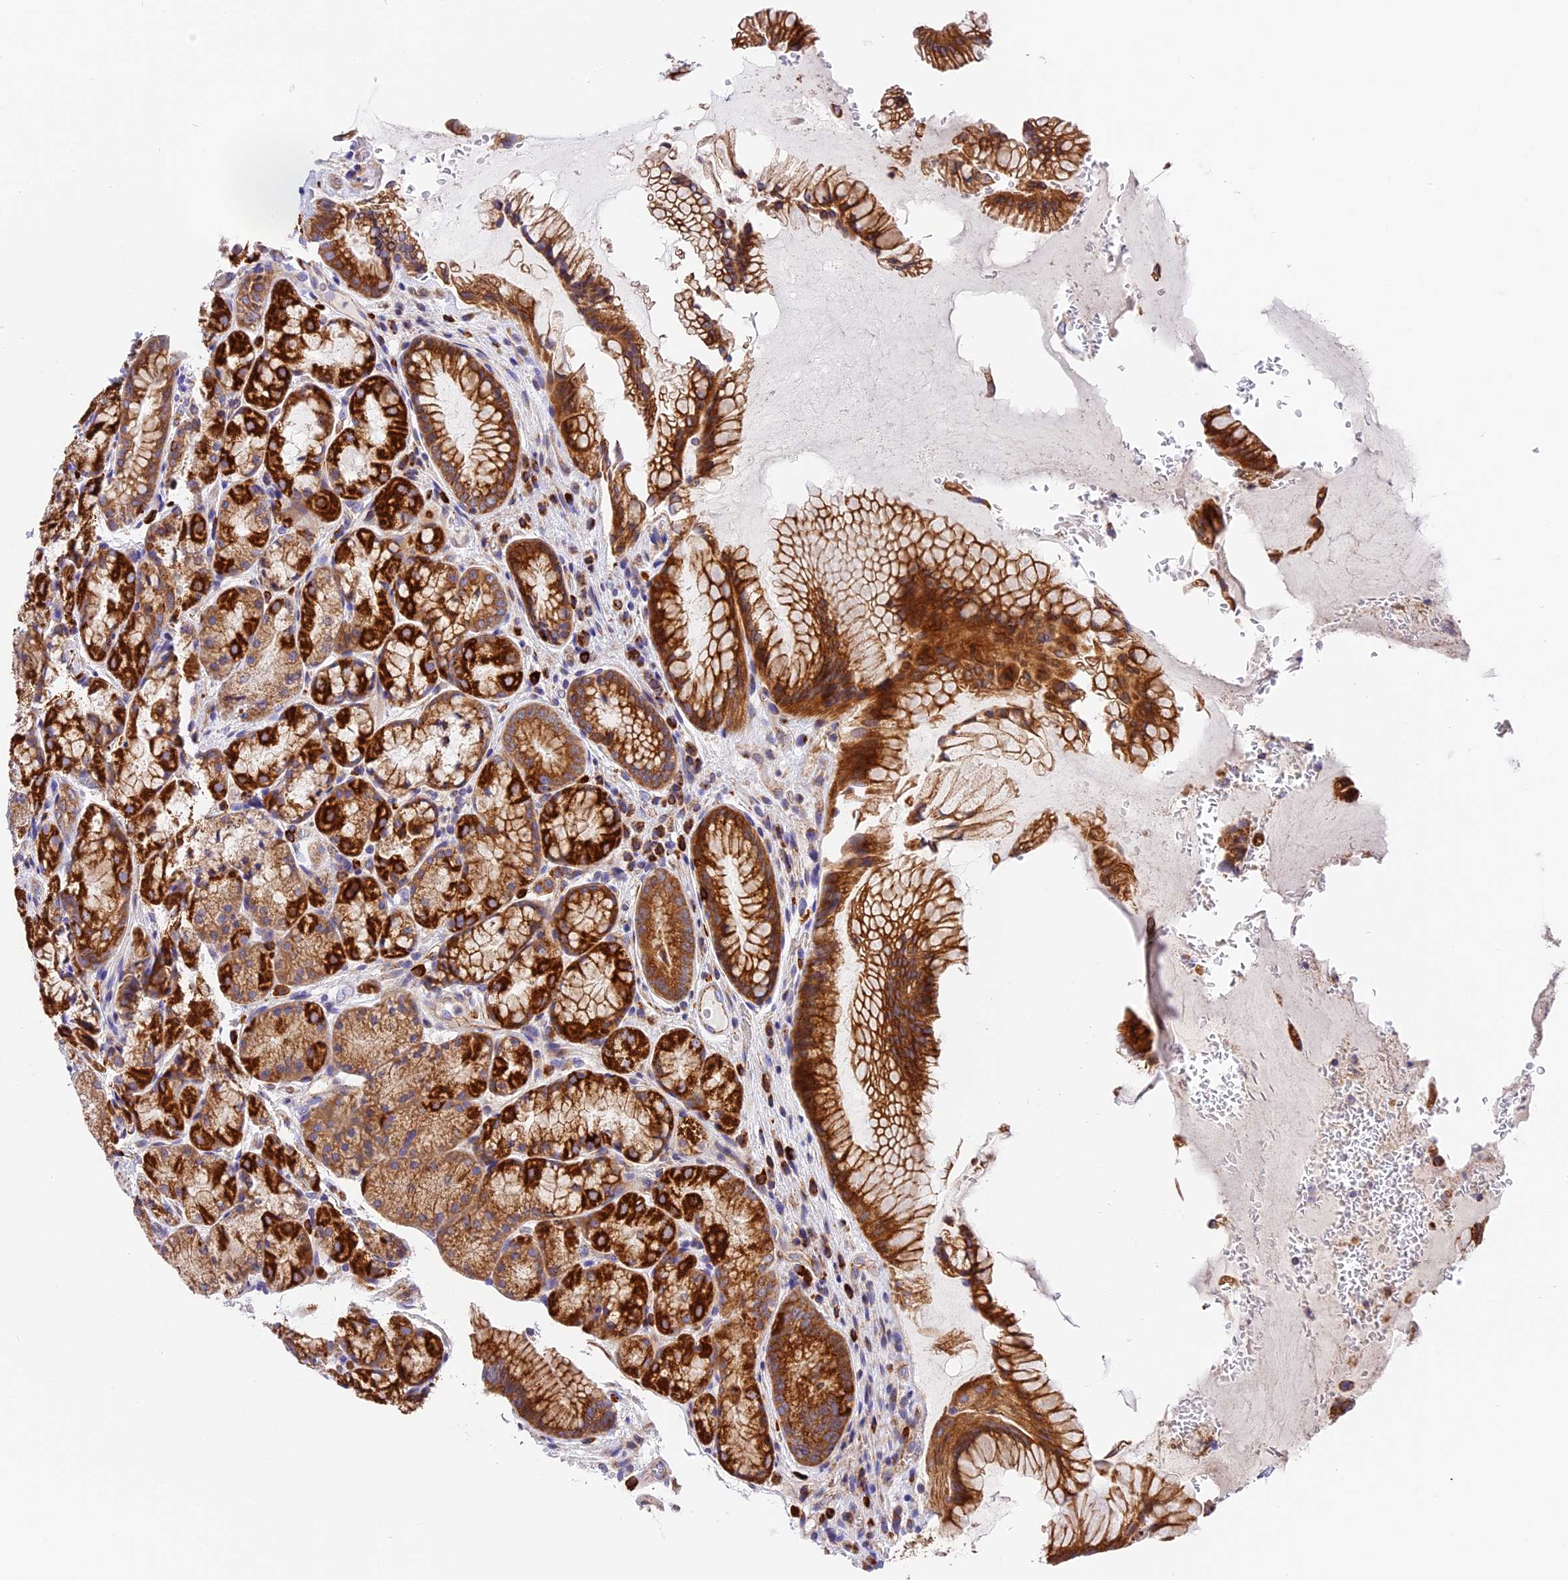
{"staining": {"intensity": "strong", "quantity": "25%-75%", "location": "cytoplasmic/membranous"}, "tissue": "stomach", "cell_type": "Glandular cells", "image_type": "normal", "snomed": [{"axis": "morphology", "description": "Normal tissue, NOS"}, {"axis": "topography", "description": "Stomach"}], "caption": "Immunohistochemistry (IHC) of normal stomach shows high levels of strong cytoplasmic/membranous expression in about 25%-75% of glandular cells. (Stains: DAB in brown, nuclei in blue, Microscopy: brightfield microscopy at high magnification).", "gene": "MRAS", "patient": {"sex": "male", "age": 63}}